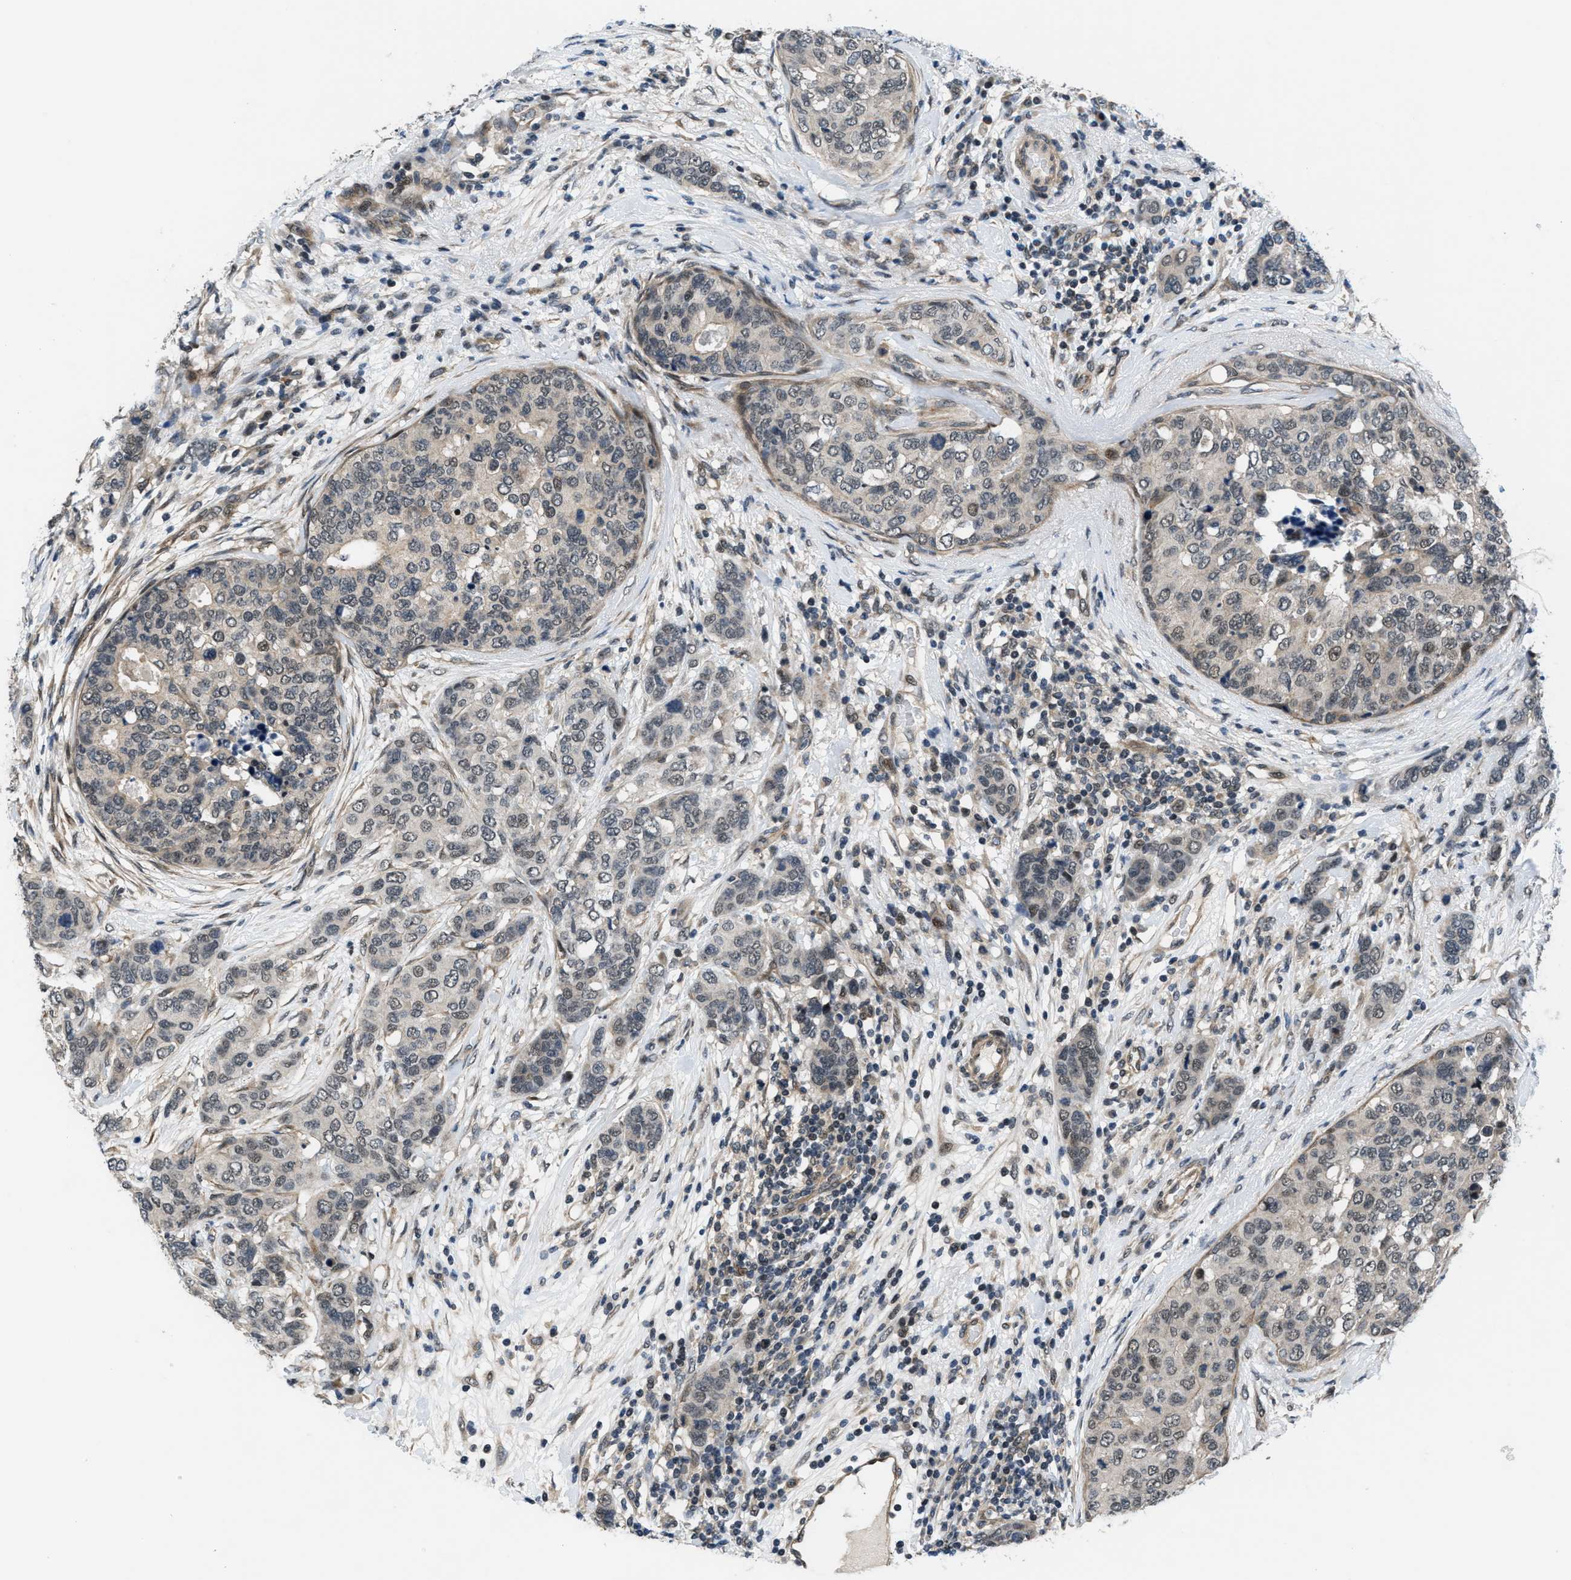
{"staining": {"intensity": "weak", "quantity": "25%-75%", "location": "nuclear"}, "tissue": "breast cancer", "cell_type": "Tumor cells", "image_type": "cancer", "snomed": [{"axis": "morphology", "description": "Lobular carcinoma"}, {"axis": "topography", "description": "Breast"}], "caption": "Immunohistochemistry (IHC) micrograph of breast cancer (lobular carcinoma) stained for a protein (brown), which displays low levels of weak nuclear positivity in about 25%-75% of tumor cells.", "gene": "SETD5", "patient": {"sex": "female", "age": 59}}